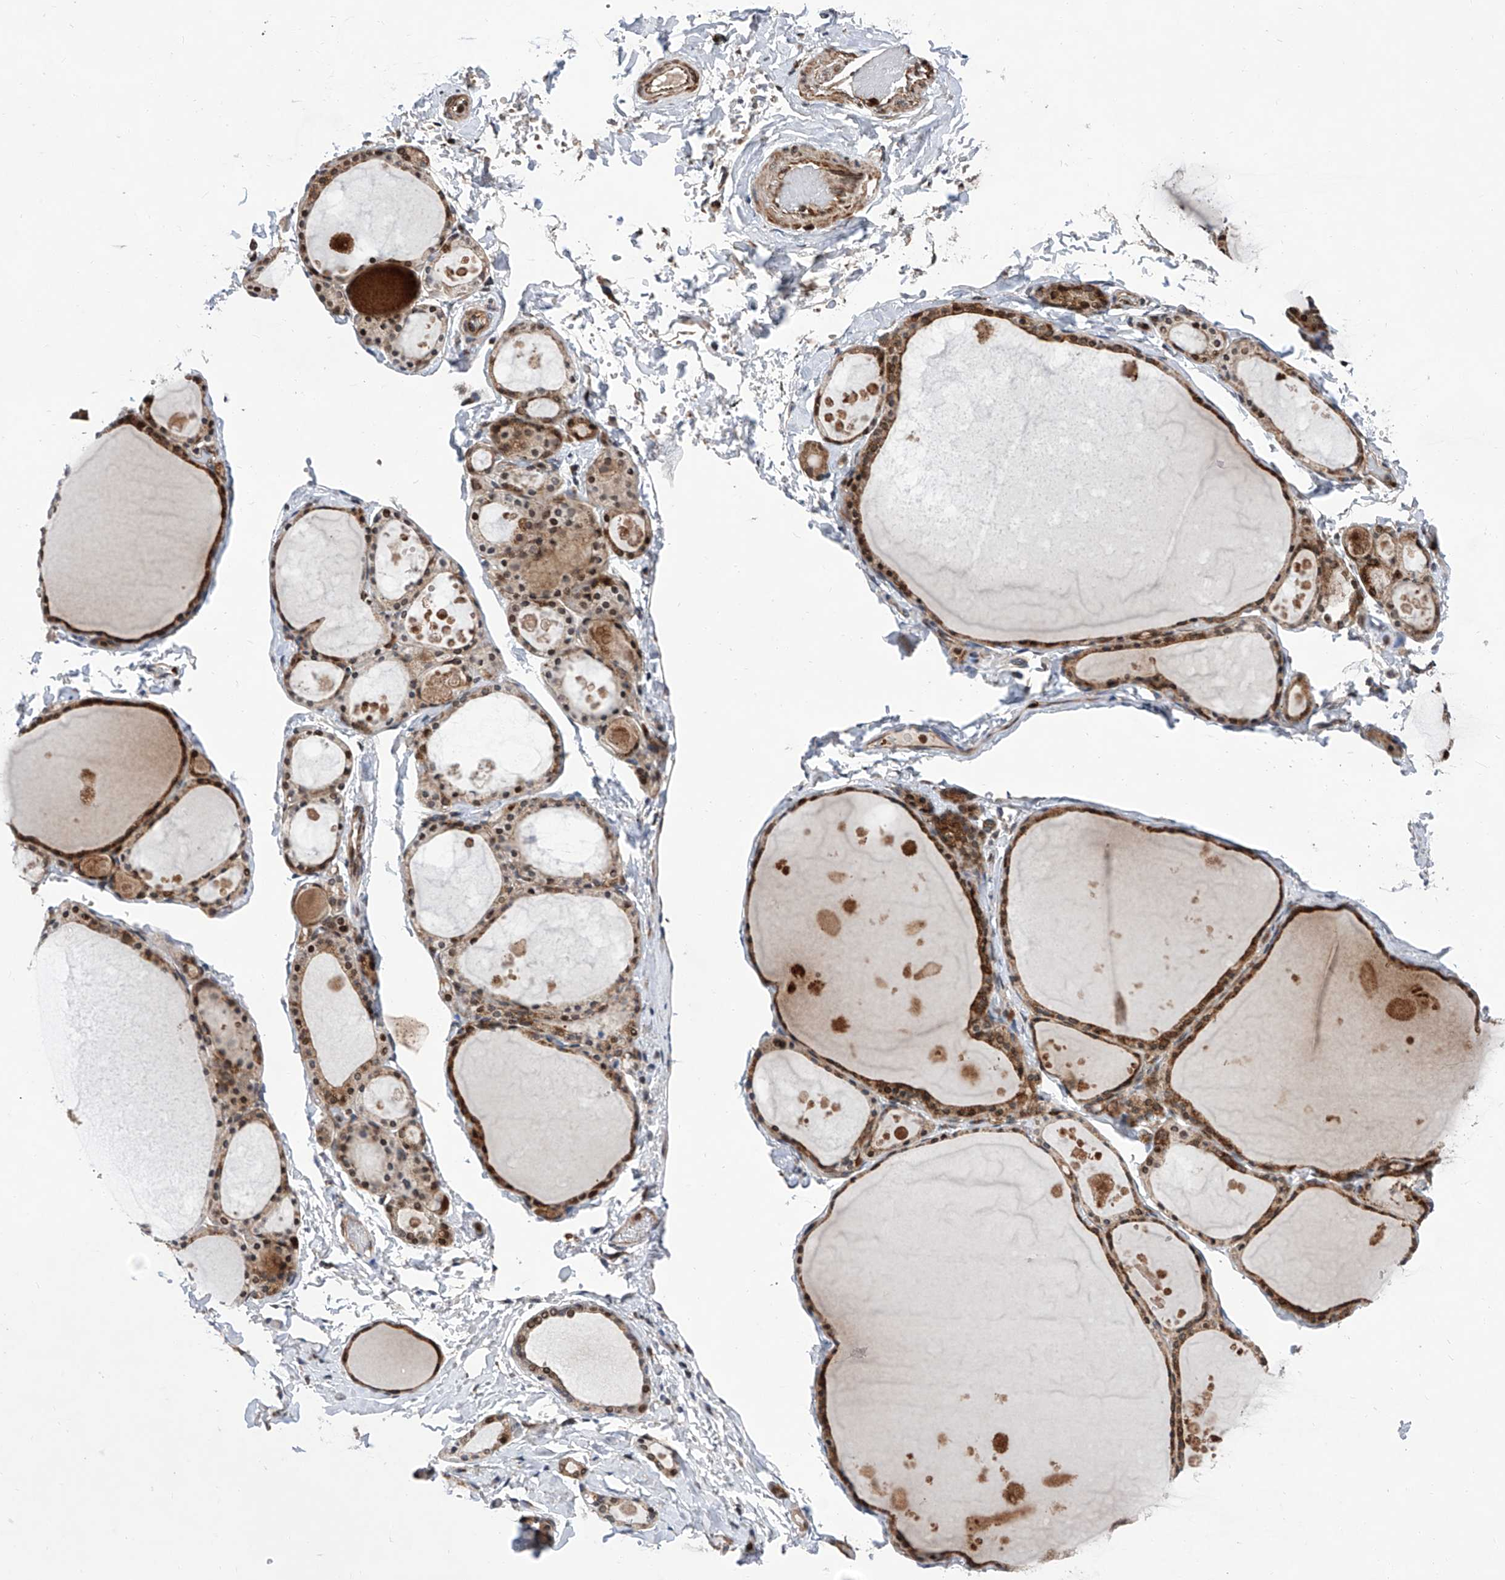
{"staining": {"intensity": "moderate", "quantity": ">75%", "location": "cytoplasmic/membranous"}, "tissue": "thyroid gland", "cell_type": "Glandular cells", "image_type": "normal", "snomed": [{"axis": "morphology", "description": "Normal tissue, NOS"}, {"axis": "topography", "description": "Thyroid gland"}], "caption": "IHC histopathology image of normal thyroid gland: human thyroid gland stained using immunohistochemistry reveals medium levels of moderate protein expression localized specifically in the cytoplasmic/membranous of glandular cells, appearing as a cytoplasmic/membranous brown color.", "gene": "FARP2", "patient": {"sex": "male", "age": 56}}